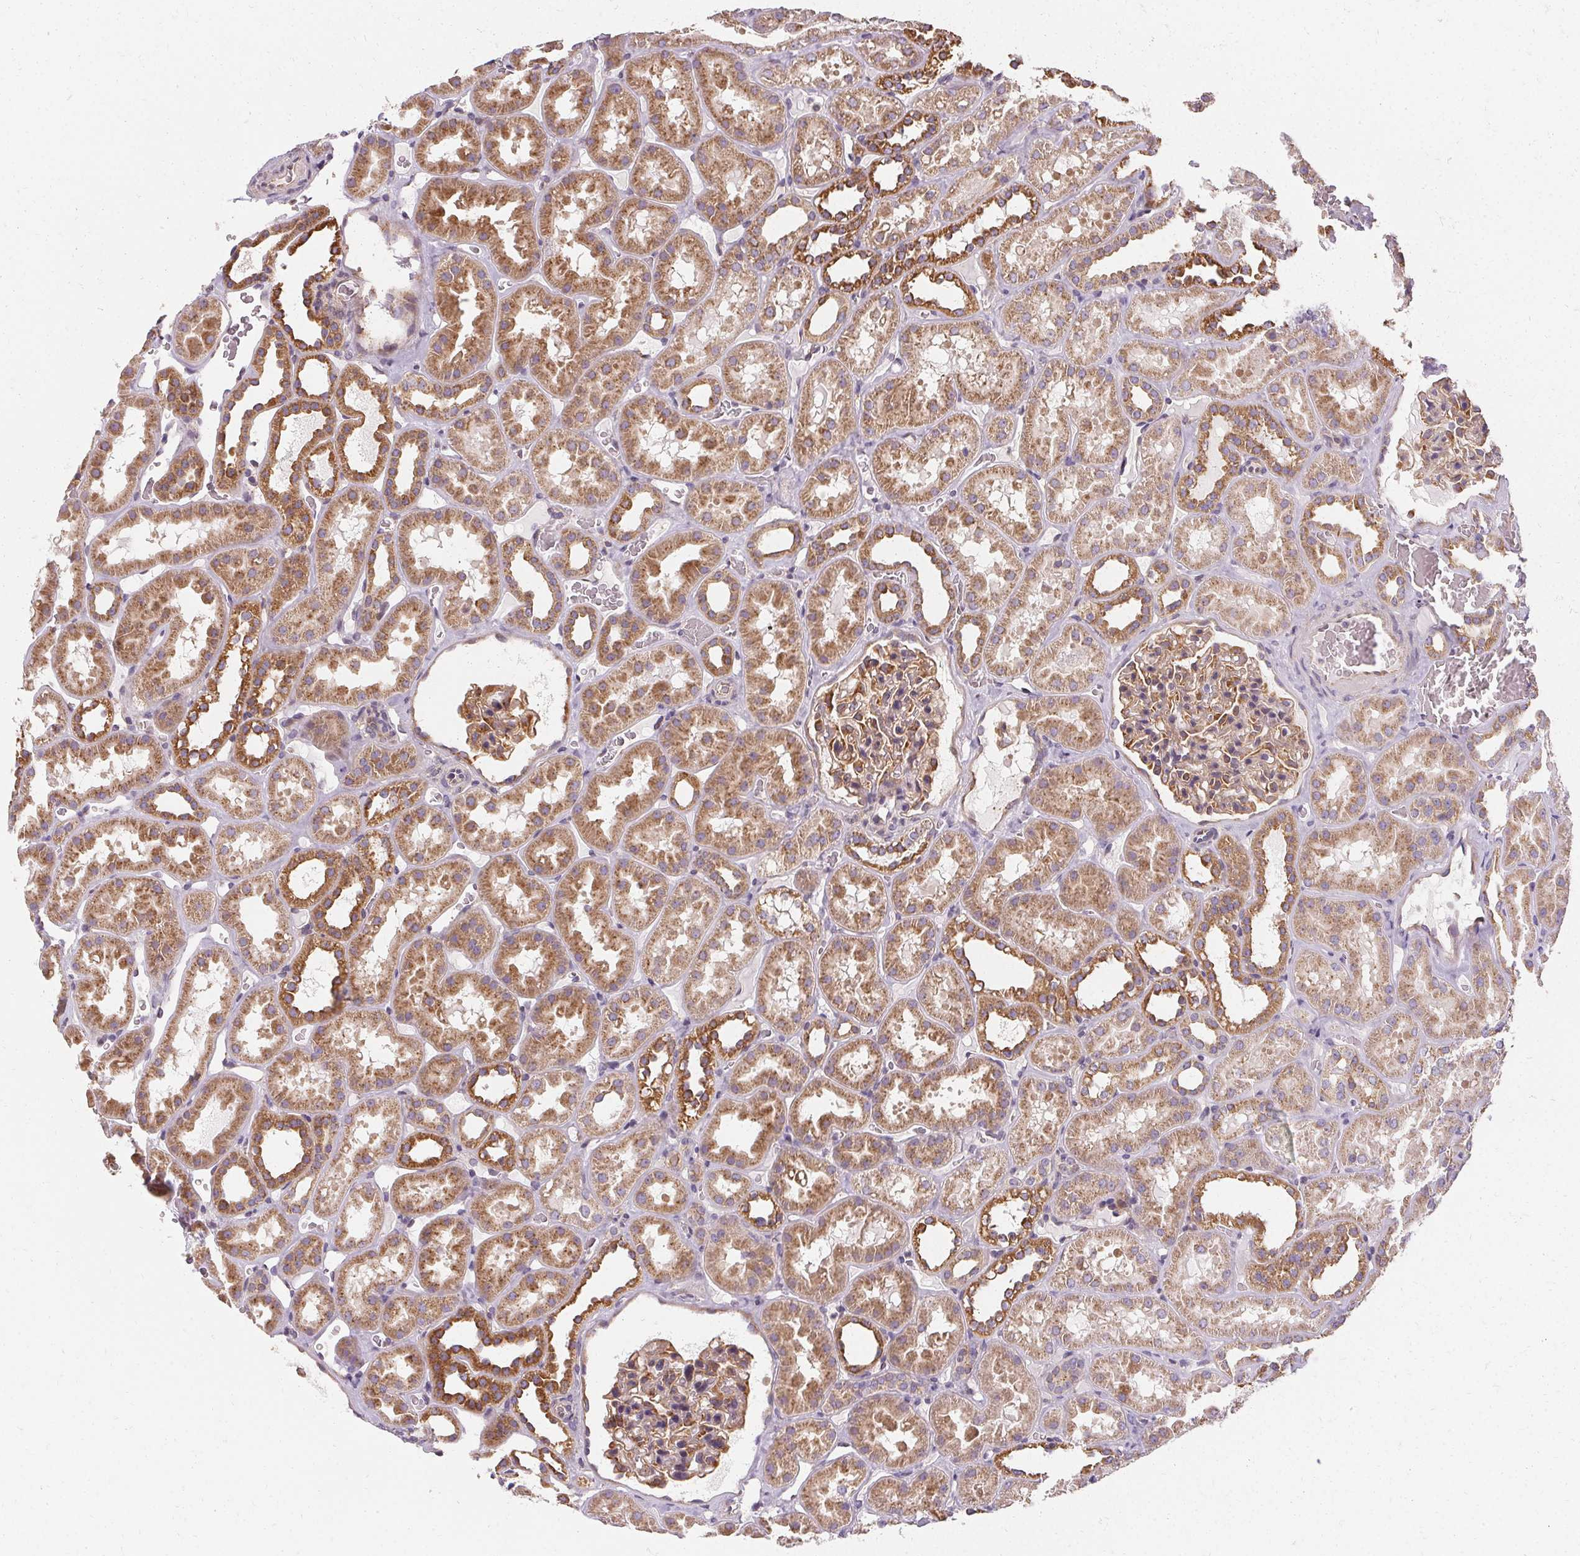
{"staining": {"intensity": "moderate", "quantity": "25%-75%", "location": "cytoplasmic/membranous"}, "tissue": "kidney", "cell_type": "Cells in glomeruli", "image_type": "normal", "snomed": [{"axis": "morphology", "description": "Normal tissue, NOS"}, {"axis": "topography", "description": "Kidney"}], "caption": "The photomicrograph reveals staining of normal kidney, revealing moderate cytoplasmic/membranous protein staining (brown color) within cells in glomeruli. Using DAB (brown) and hematoxylin (blue) stains, captured at high magnification using brightfield microscopy.", "gene": "APLP1", "patient": {"sex": "female", "age": 41}}